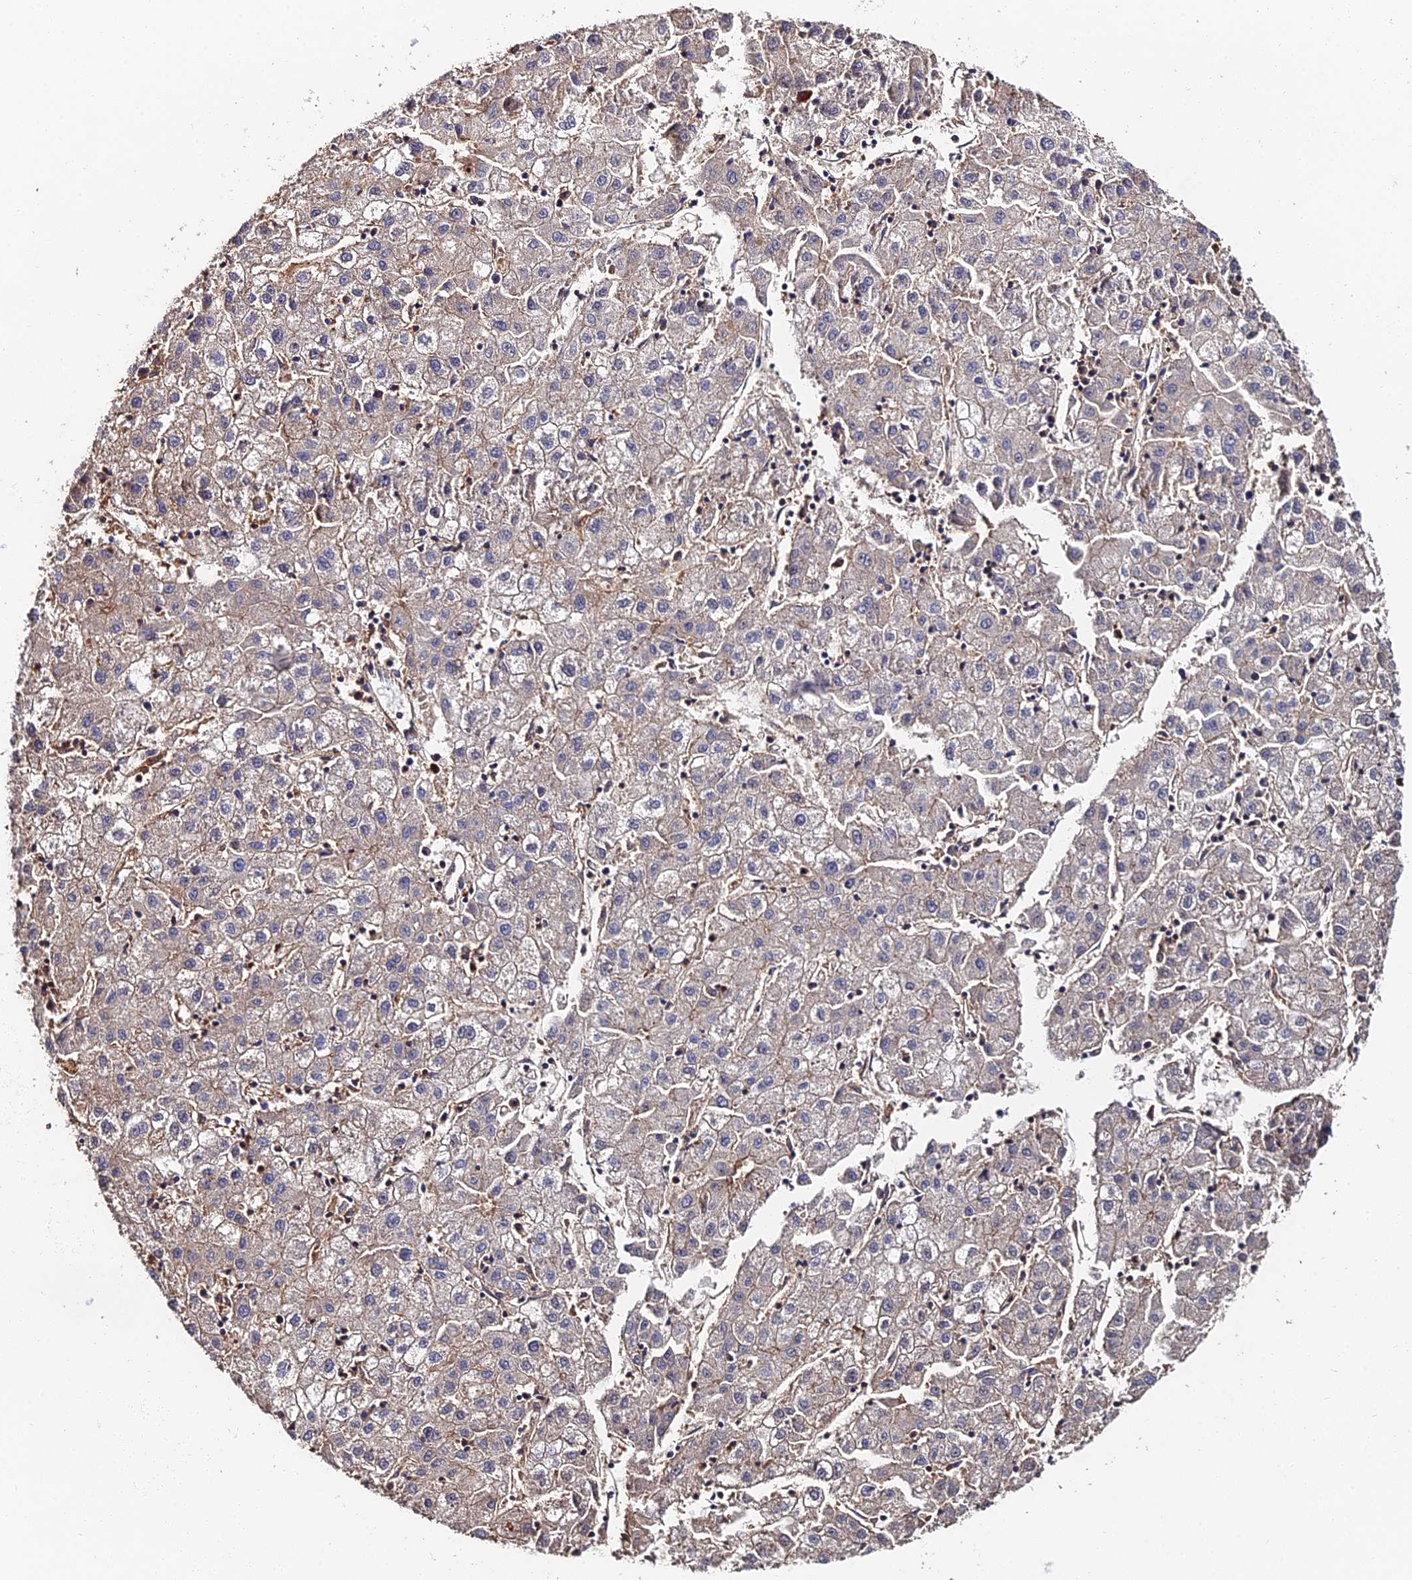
{"staining": {"intensity": "weak", "quantity": "<25%", "location": "cytoplasmic/membranous"}, "tissue": "liver cancer", "cell_type": "Tumor cells", "image_type": "cancer", "snomed": [{"axis": "morphology", "description": "Carcinoma, Hepatocellular, NOS"}, {"axis": "topography", "description": "Liver"}], "caption": "Immunohistochemical staining of human hepatocellular carcinoma (liver) displays no significant staining in tumor cells.", "gene": "EXT1", "patient": {"sex": "male", "age": 72}}